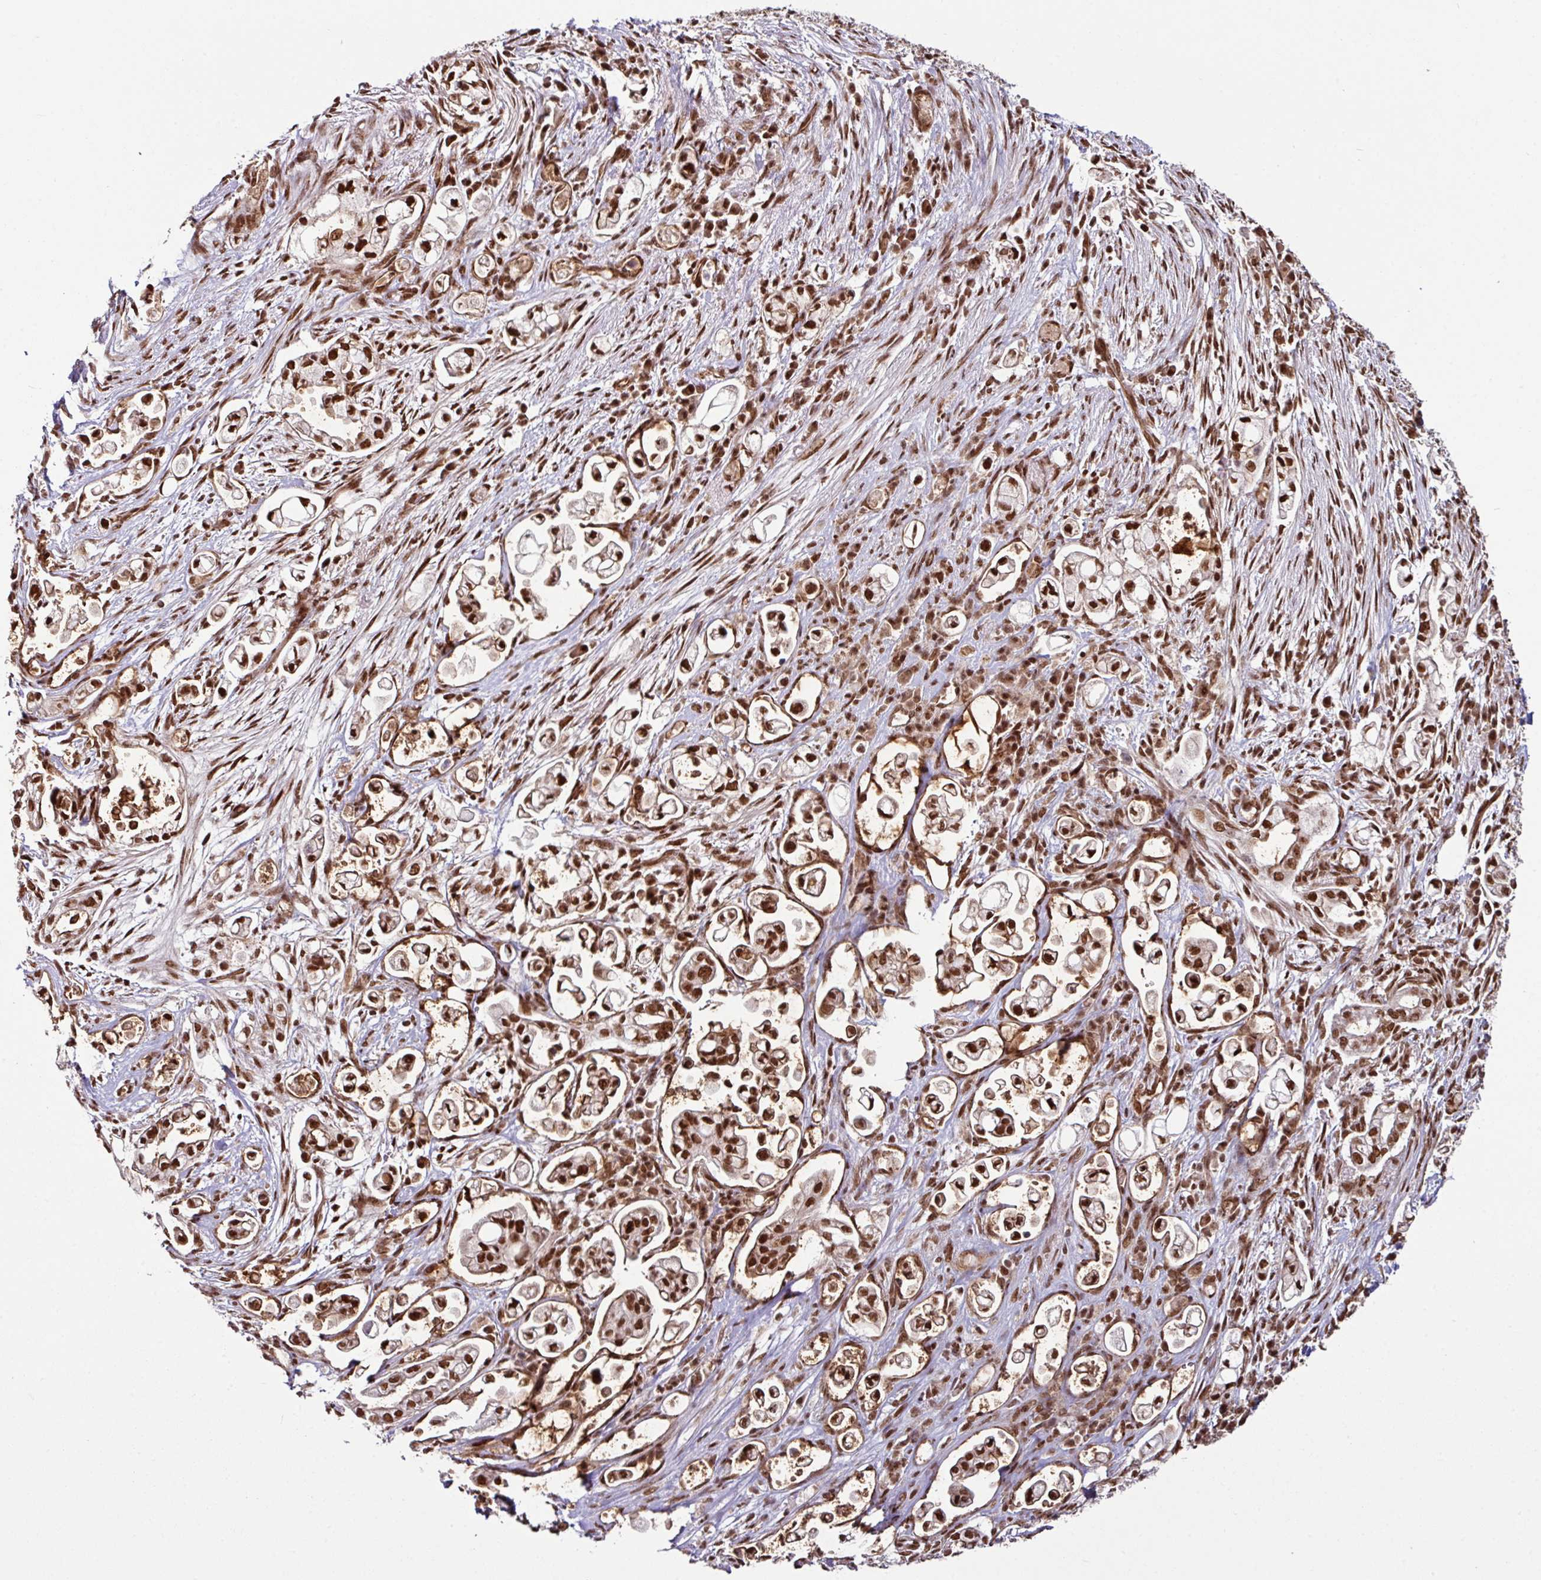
{"staining": {"intensity": "moderate", "quantity": ">75%", "location": "nuclear"}, "tissue": "pancreatic cancer", "cell_type": "Tumor cells", "image_type": "cancer", "snomed": [{"axis": "morphology", "description": "Adenocarcinoma, NOS"}, {"axis": "topography", "description": "Pancreas"}], "caption": "Immunohistochemistry staining of pancreatic cancer (adenocarcinoma), which displays medium levels of moderate nuclear staining in approximately >75% of tumor cells indicating moderate nuclear protein positivity. The staining was performed using DAB (3,3'-diaminobenzidine) (brown) for protein detection and nuclei were counterstained in hematoxylin (blue).", "gene": "MORF4L2", "patient": {"sex": "female", "age": 69}}